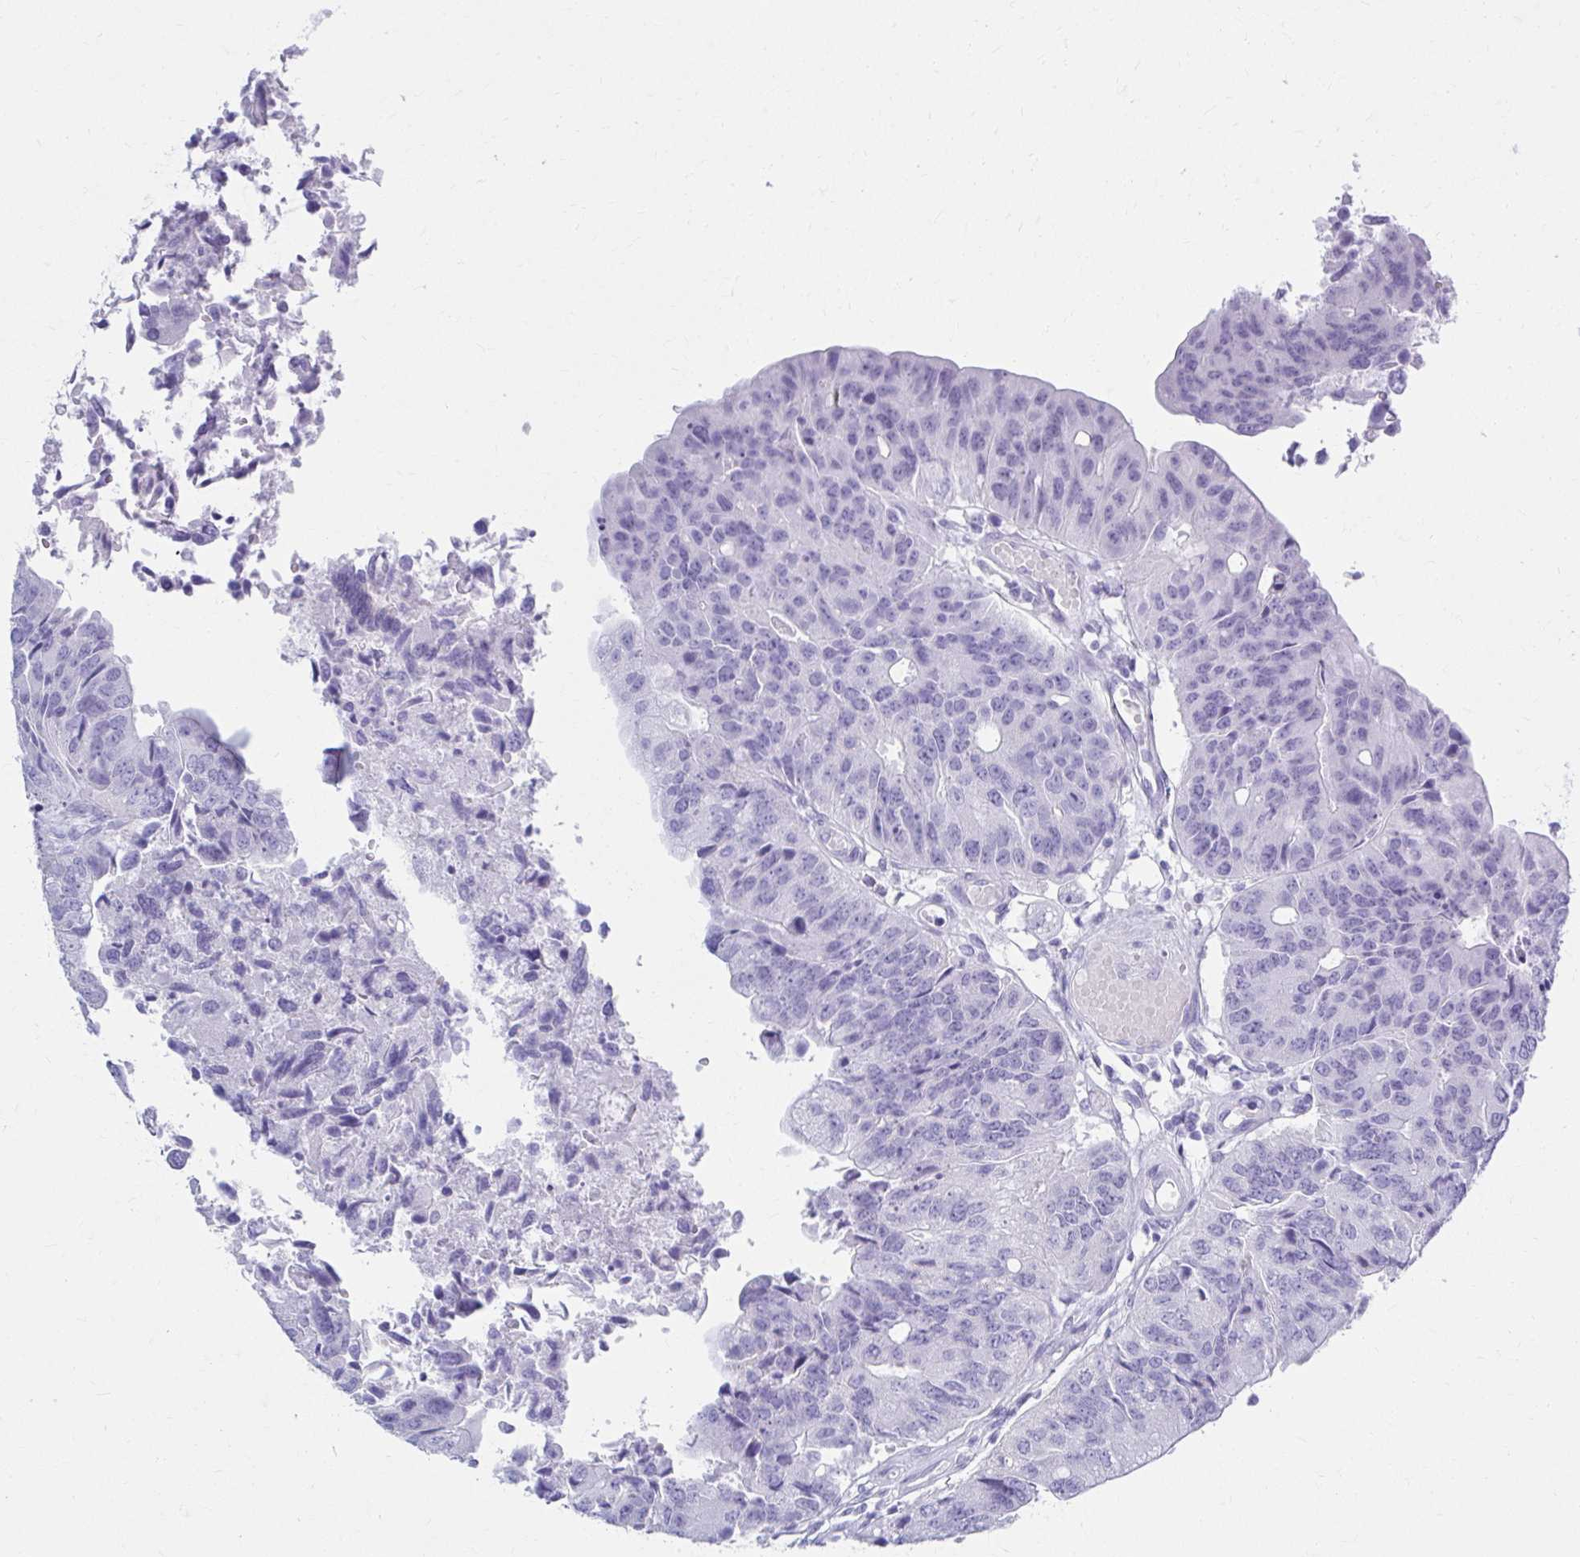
{"staining": {"intensity": "negative", "quantity": "none", "location": "none"}, "tissue": "colorectal cancer", "cell_type": "Tumor cells", "image_type": "cancer", "snomed": [{"axis": "morphology", "description": "Adenocarcinoma, NOS"}, {"axis": "topography", "description": "Colon"}], "caption": "Colorectal cancer stained for a protein using immunohistochemistry exhibits no staining tumor cells.", "gene": "ATP4B", "patient": {"sex": "female", "age": 67}}